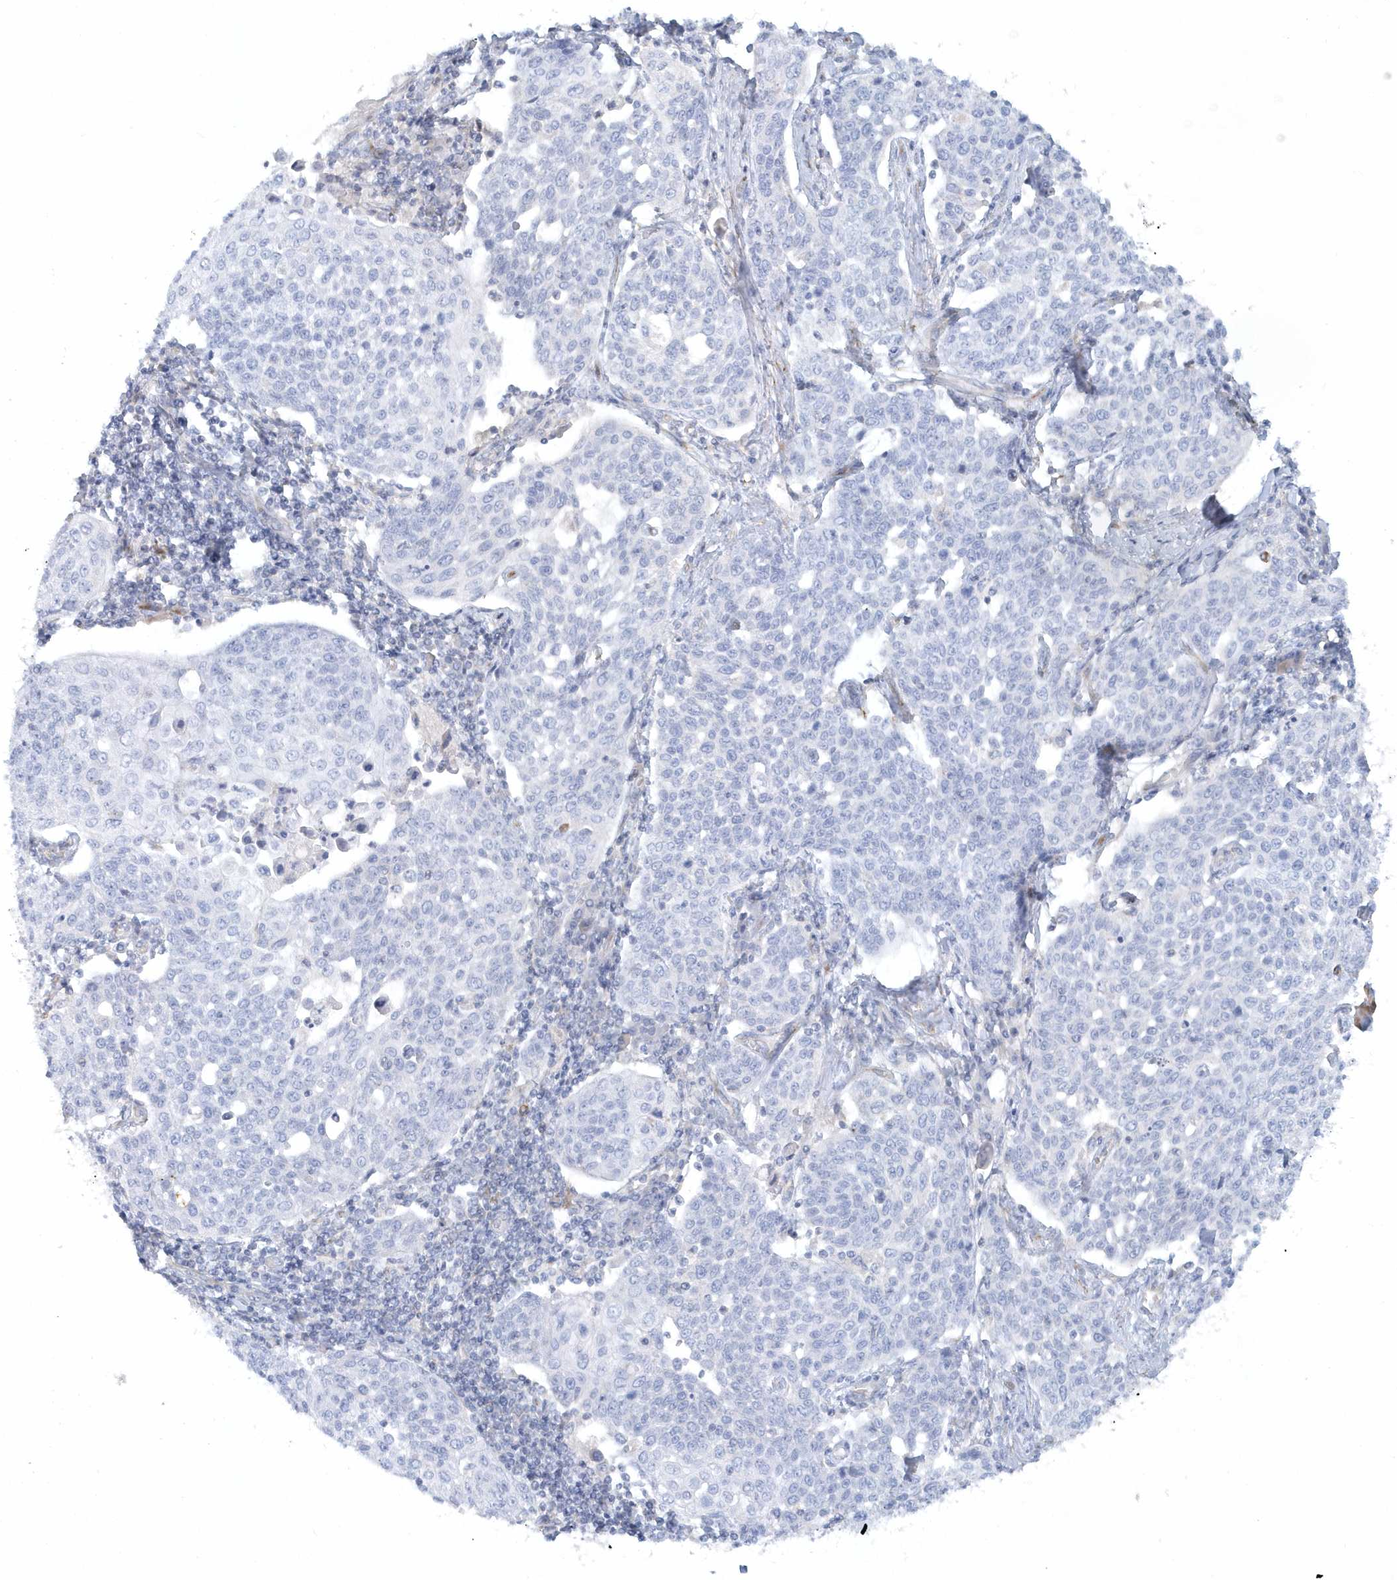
{"staining": {"intensity": "negative", "quantity": "none", "location": "none"}, "tissue": "cervical cancer", "cell_type": "Tumor cells", "image_type": "cancer", "snomed": [{"axis": "morphology", "description": "Squamous cell carcinoma, NOS"}, {"axis": "topography", "description": "Cervix"}], "caption": "Photomicrograph shows no significant protein staining in tumor cells of cervical squamous cell carcinoma. (Stains: DAB (3,3'-diaminobenzidine) immunohistochemistry (IHC) with hematoxylin counter stain, Microscopy: brightfield microscopy at high magnification).", "gene": "DNAH1", "patient": {"sex": "female", "age": 34}}